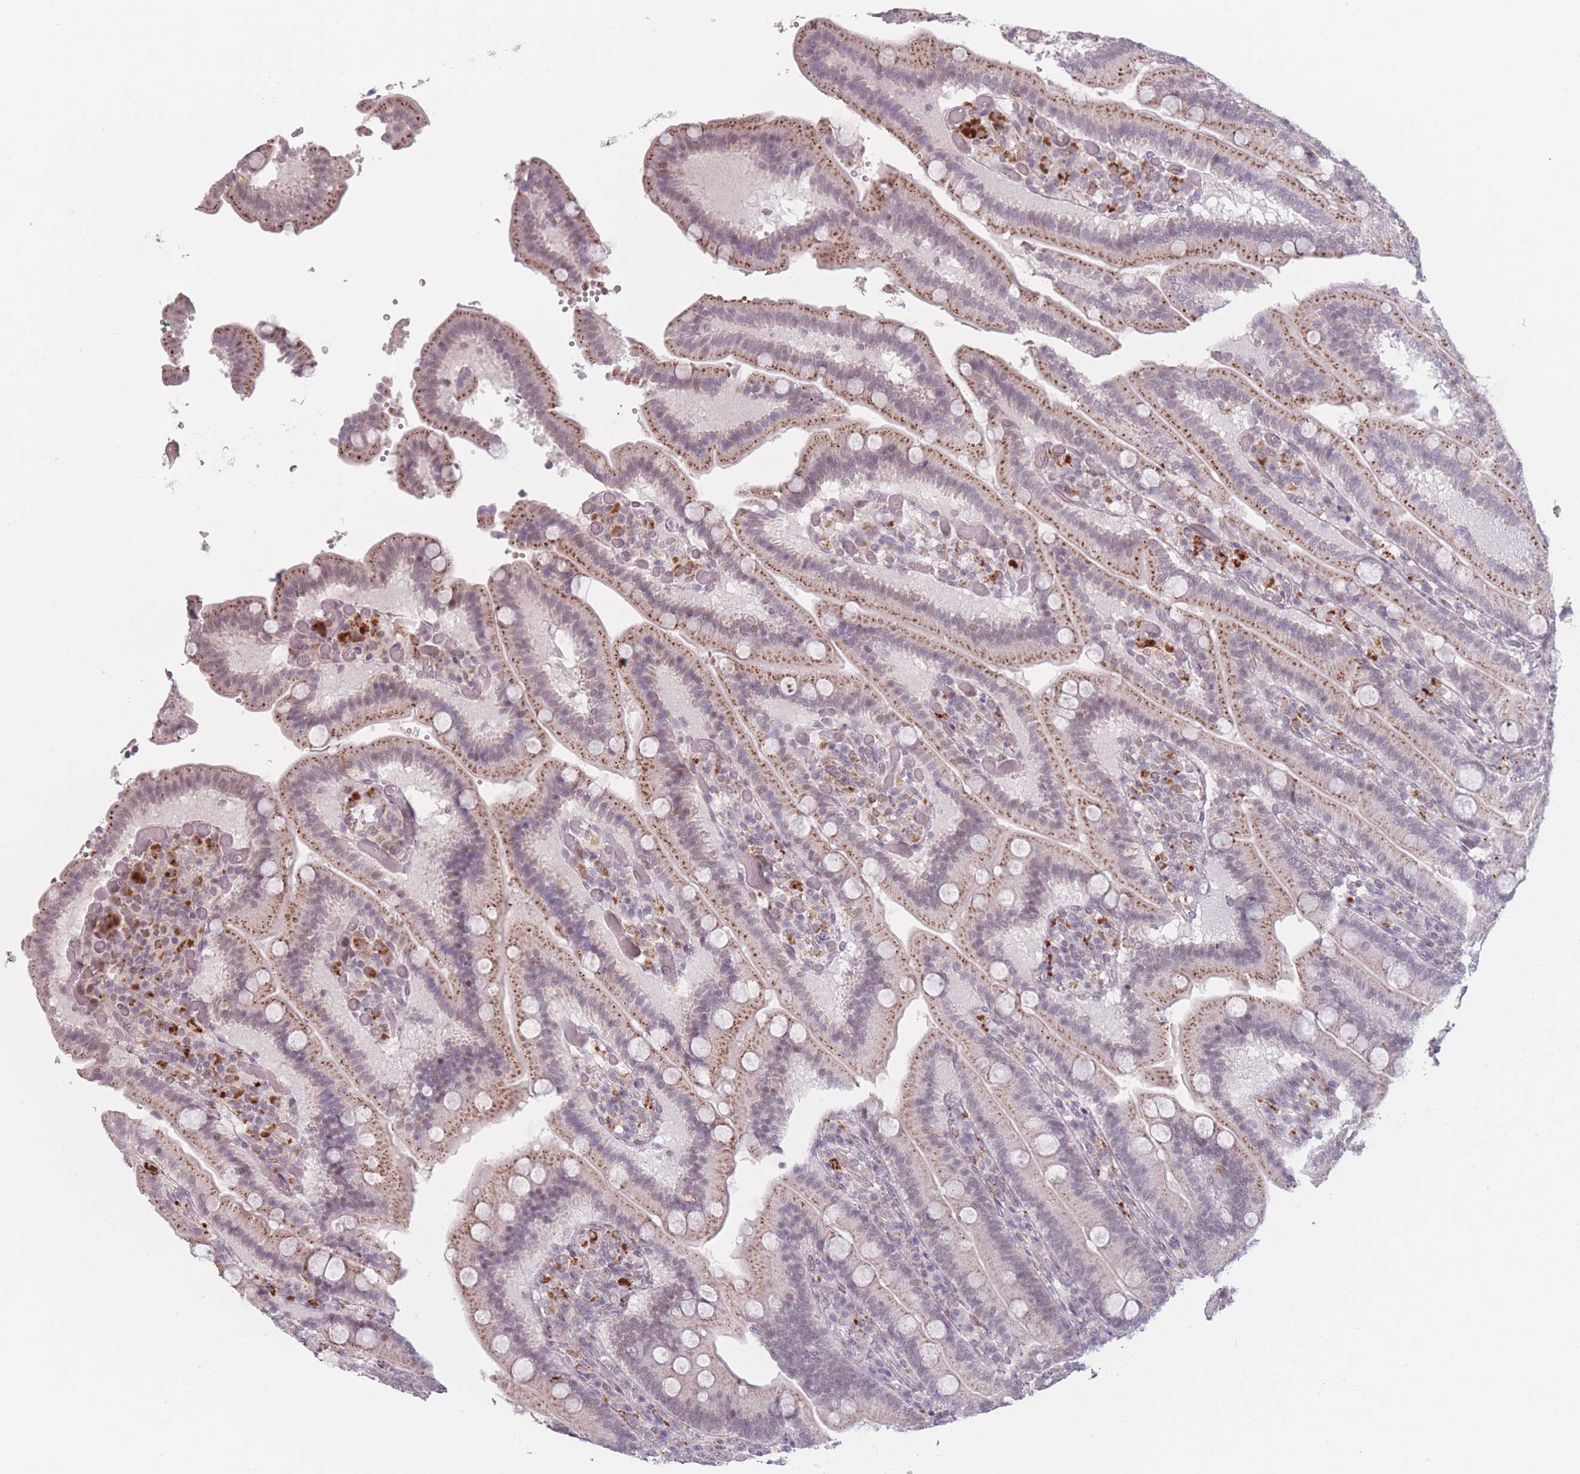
{"staining": {"intensity": "moderate", "quantity": ">75%", "location": "cytoplasmic/membranous,nuclear"}, "tissue": "duodenum", "cell_type": "Glandular cells", "image_type": "normal", "snomed": [{"axis": "morphology", "description": "Normal tissue, NOS"}, {"axis": "topography", "description": "Duodenum"}], "caption": "Protein staining of normal duodenum exhibits moderate cytoplasmic/membranous,nuclear positivity in about >75% of glandular cells. (brown staining indicates protein expression, while blue staining denotes nuclei).", "gene": "OR10C1", "patient": {"sex": "female", "age": 62}}